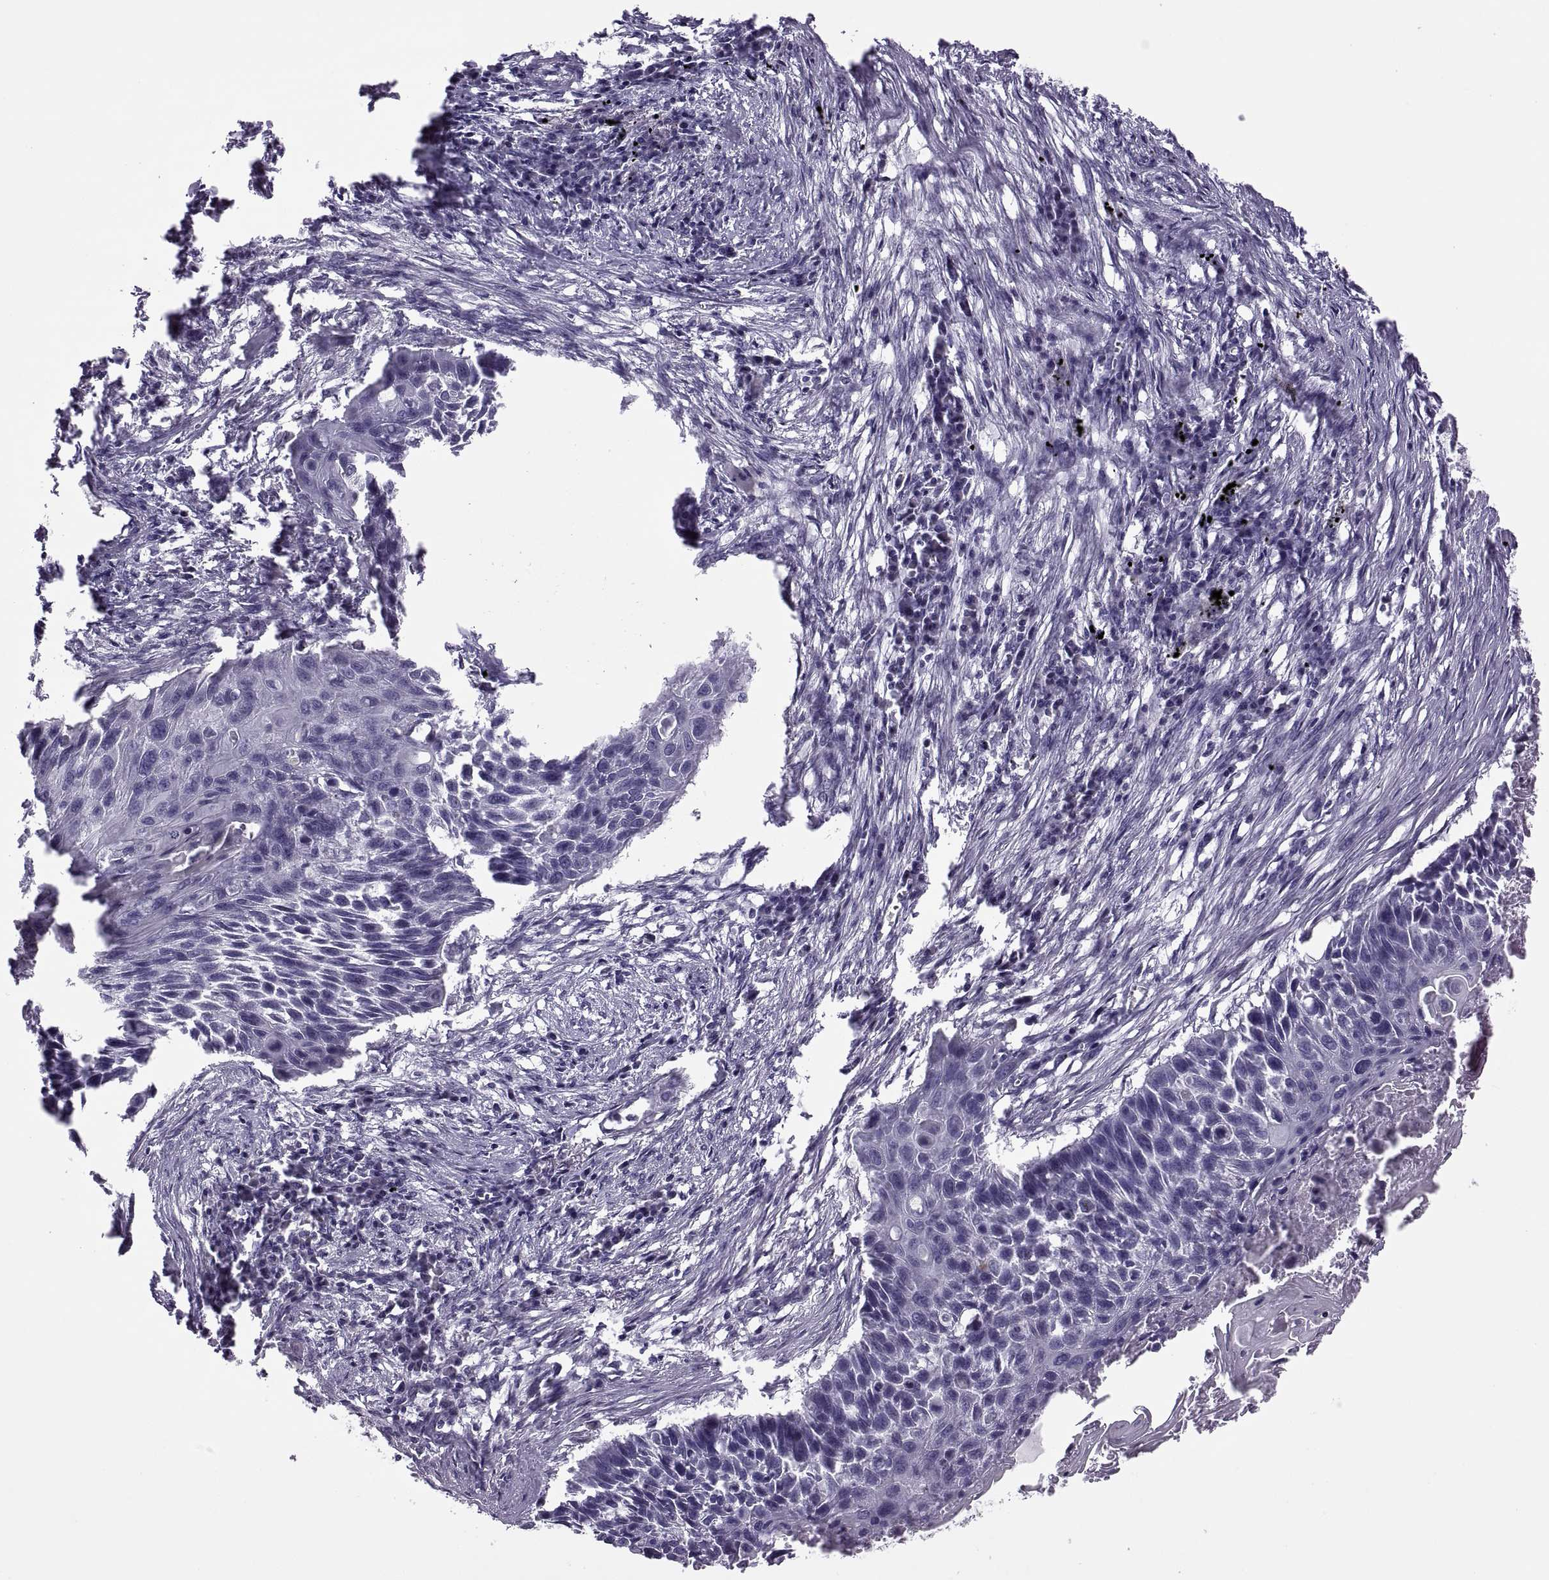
{"staining": {"intensity": "negative", "quantity": "none", "location": "none"}, "tissue": "lung cancer", "cell_type": "Tumor cells", "image_type": "cancer", "snomed": [{"axis": "morphology", "description": "Squamous cell carcinoma, NOS"}, {"axis": "topography", "description": "Lung"}], "caption": "A photomicrograph of lung squamous cell carcinoma stained for a protein displays no brown staining in tumor cells.", "gene": "RSPH6A", "patient": {"sex": "male", "age": 78}}